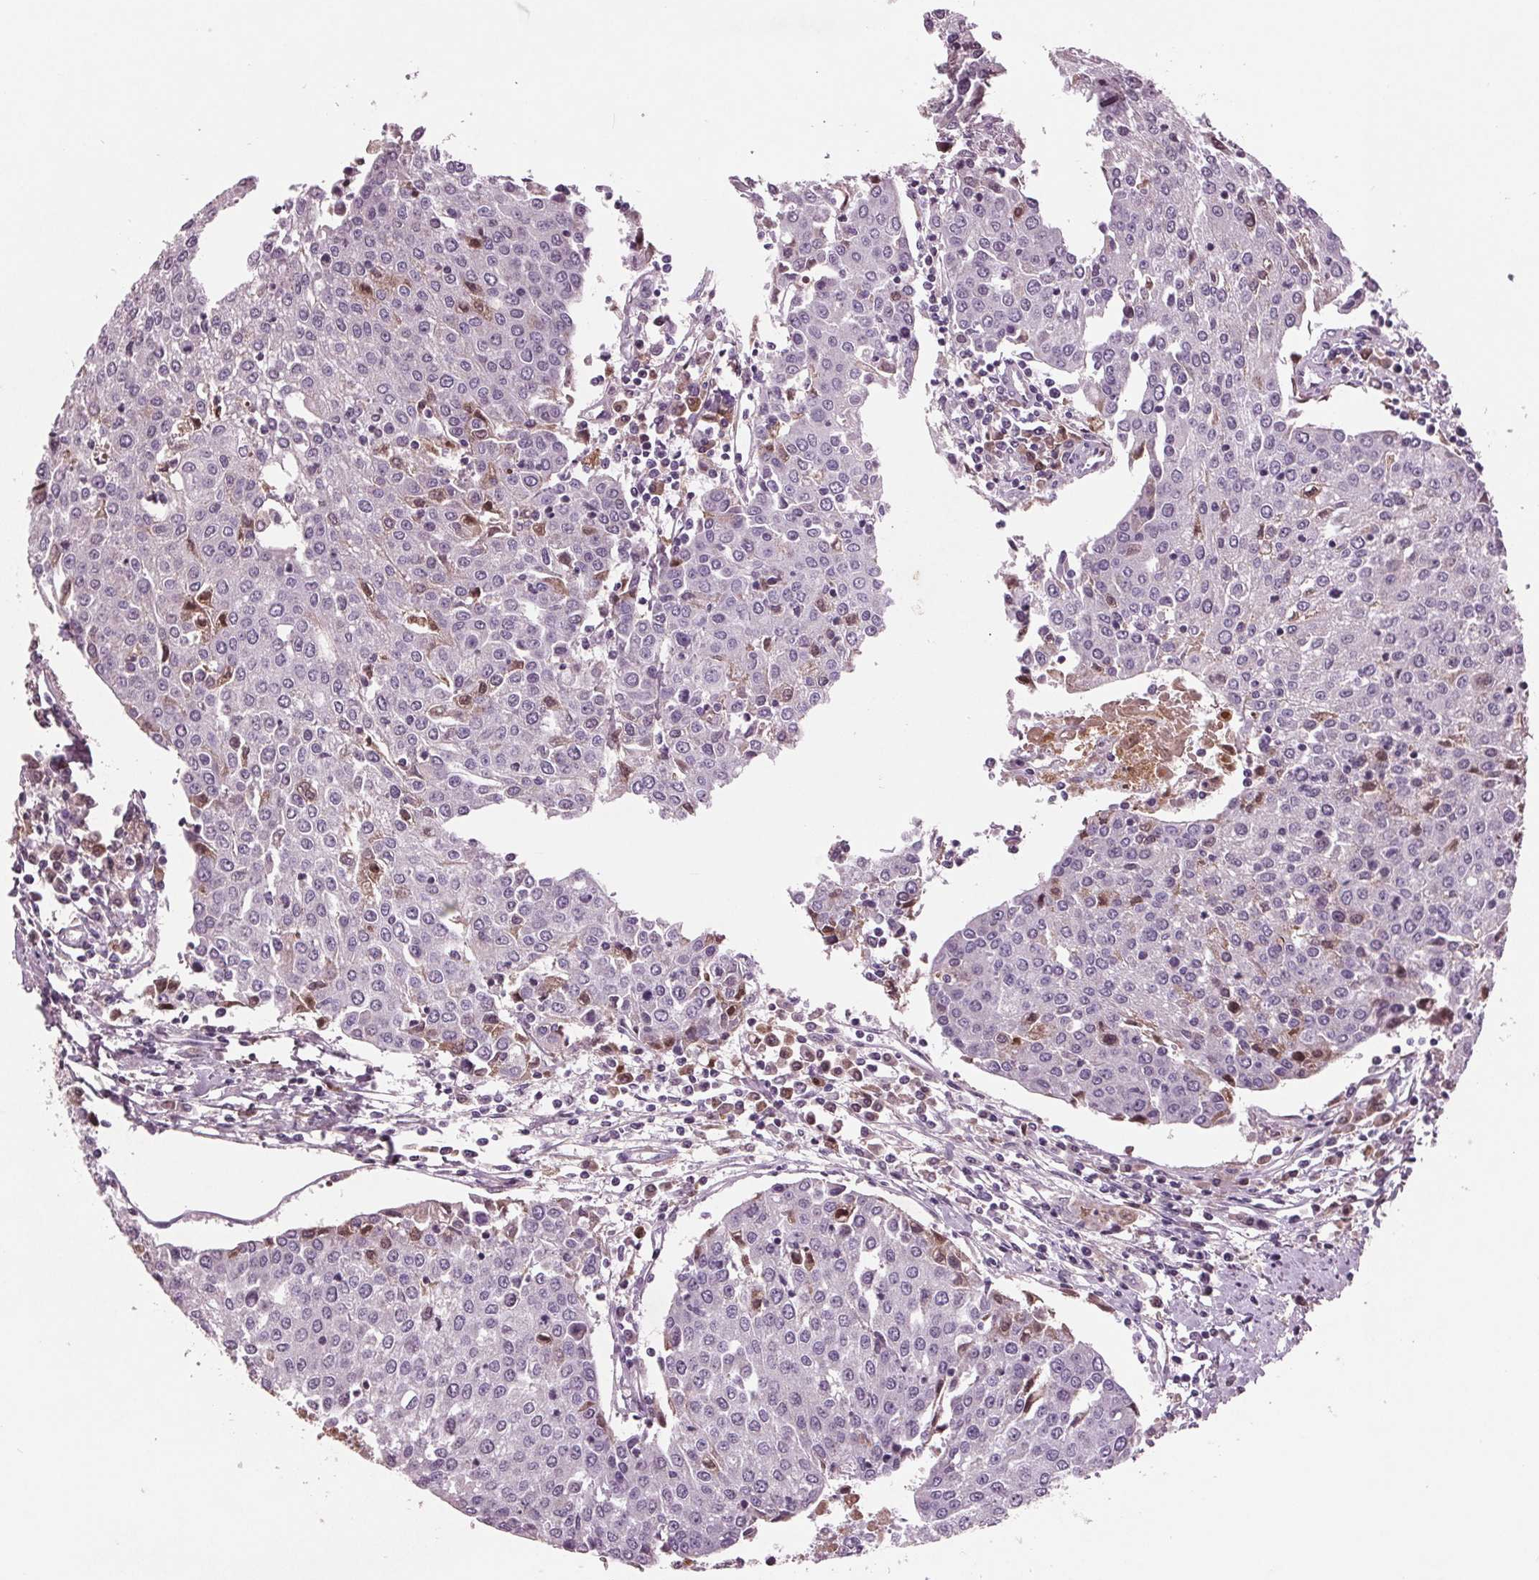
{"staining": {"intensity": "negative", "quantity": "none", "location": "none"}, "tissue": "urothelial cancer", "cell_type": "Tumor cells", "image_type": "cancer", "snomed": [{"axis": "morphology", "description": "Urothelial carcinoma, High grade"}, {"axis": "topography", "description": "Urinary bladder"}], "caption": "Immunohistochemistry image of urothelial carcinoma (high-grade) stained for a protein (brown), which shows no expression in tumor cells. The staining is performed using DAB (3,3'-diaminobenzidine) brown chromogen with nuclei counter-stained in using hematoxylin.", "gene": "C6", "patient": {"sex": "female", "age": 85}}